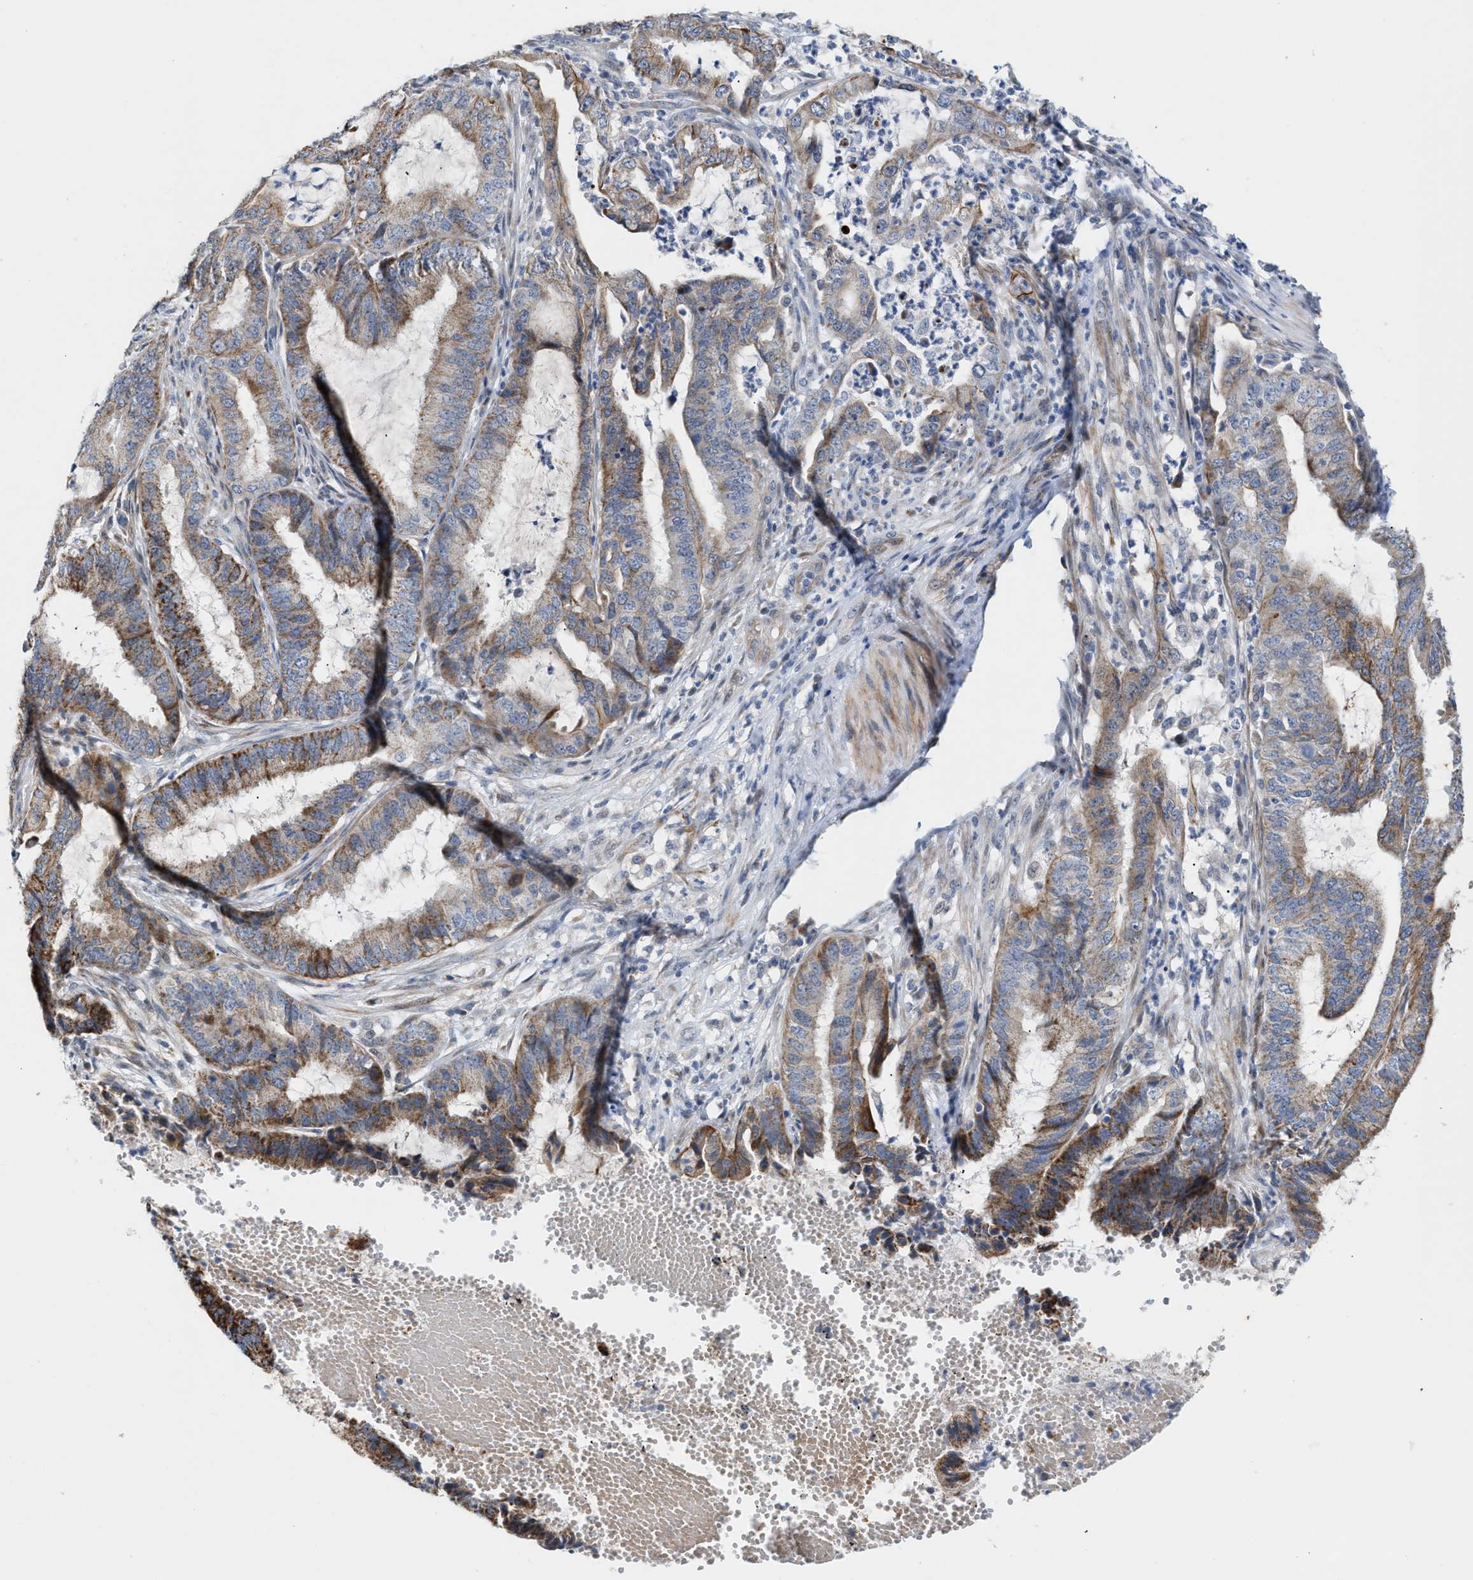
{"staining": {"intensity": "weak", "quantity": "25%-75%", "location": "cytoplasmic/membranous"}, "tissue": "endometrial cancer", "cell_type": "Tumor cells", "image_type": "cancer", "snomed": [{"axis": "morphology", "description": "Adenocarcinoma, NOS"}, {"axis": "topography", "description": "Endometrium"}], "caption": "An image of endometrial cancer (adenocarcinoma) stained for a protein reveals weak cytoplasmic/membranous brown staining in tumor cells.", "gene": "JAG1", "patient": {"sex": "female", "age": 51}}